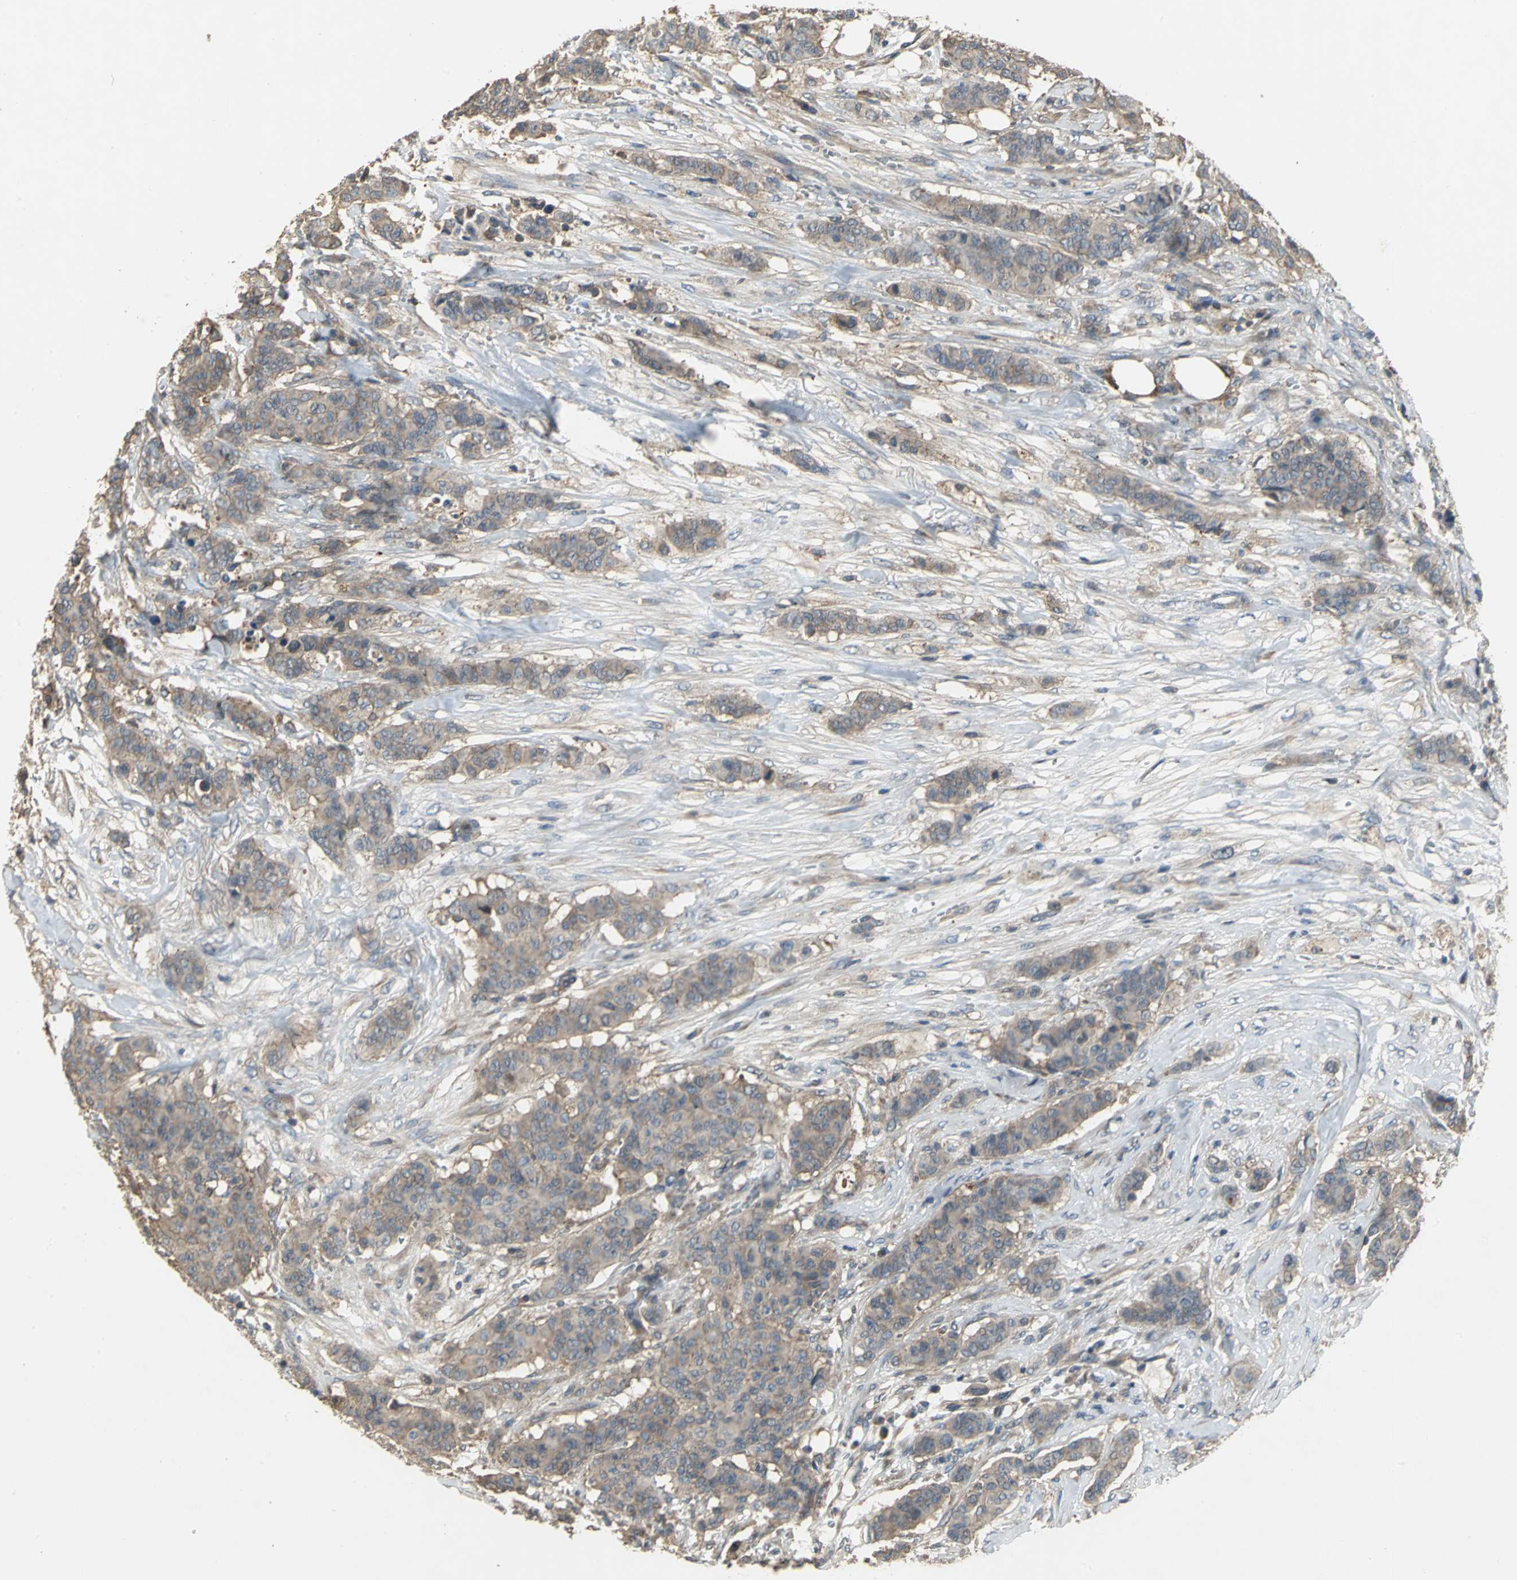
{"staining": {"intensity": "moderate", "quantity": ">75%", "location": "cytoplasmic/membranous"}, "tissue": "breast cancer", "cell_type": "Tumor cells", "image_type": "cancer", "snomed": [{"axis": "morphology", "description": "Duct carcinoma"}, {"axis": "topography", "description": "Breast"}], "caption": "Immunohistochemistry micrograph of neoplastic tissue: intraductal carcinoma (breast) stained using immunohistochemistry shows medium levels of moderate protein expression localized specifically in the cytoplasmic/membranous of tumor cells, appearing as a cytoplasmic/membranous brown color.", "gene": "MET", "patient": {"sex": "female", "age": 40}}